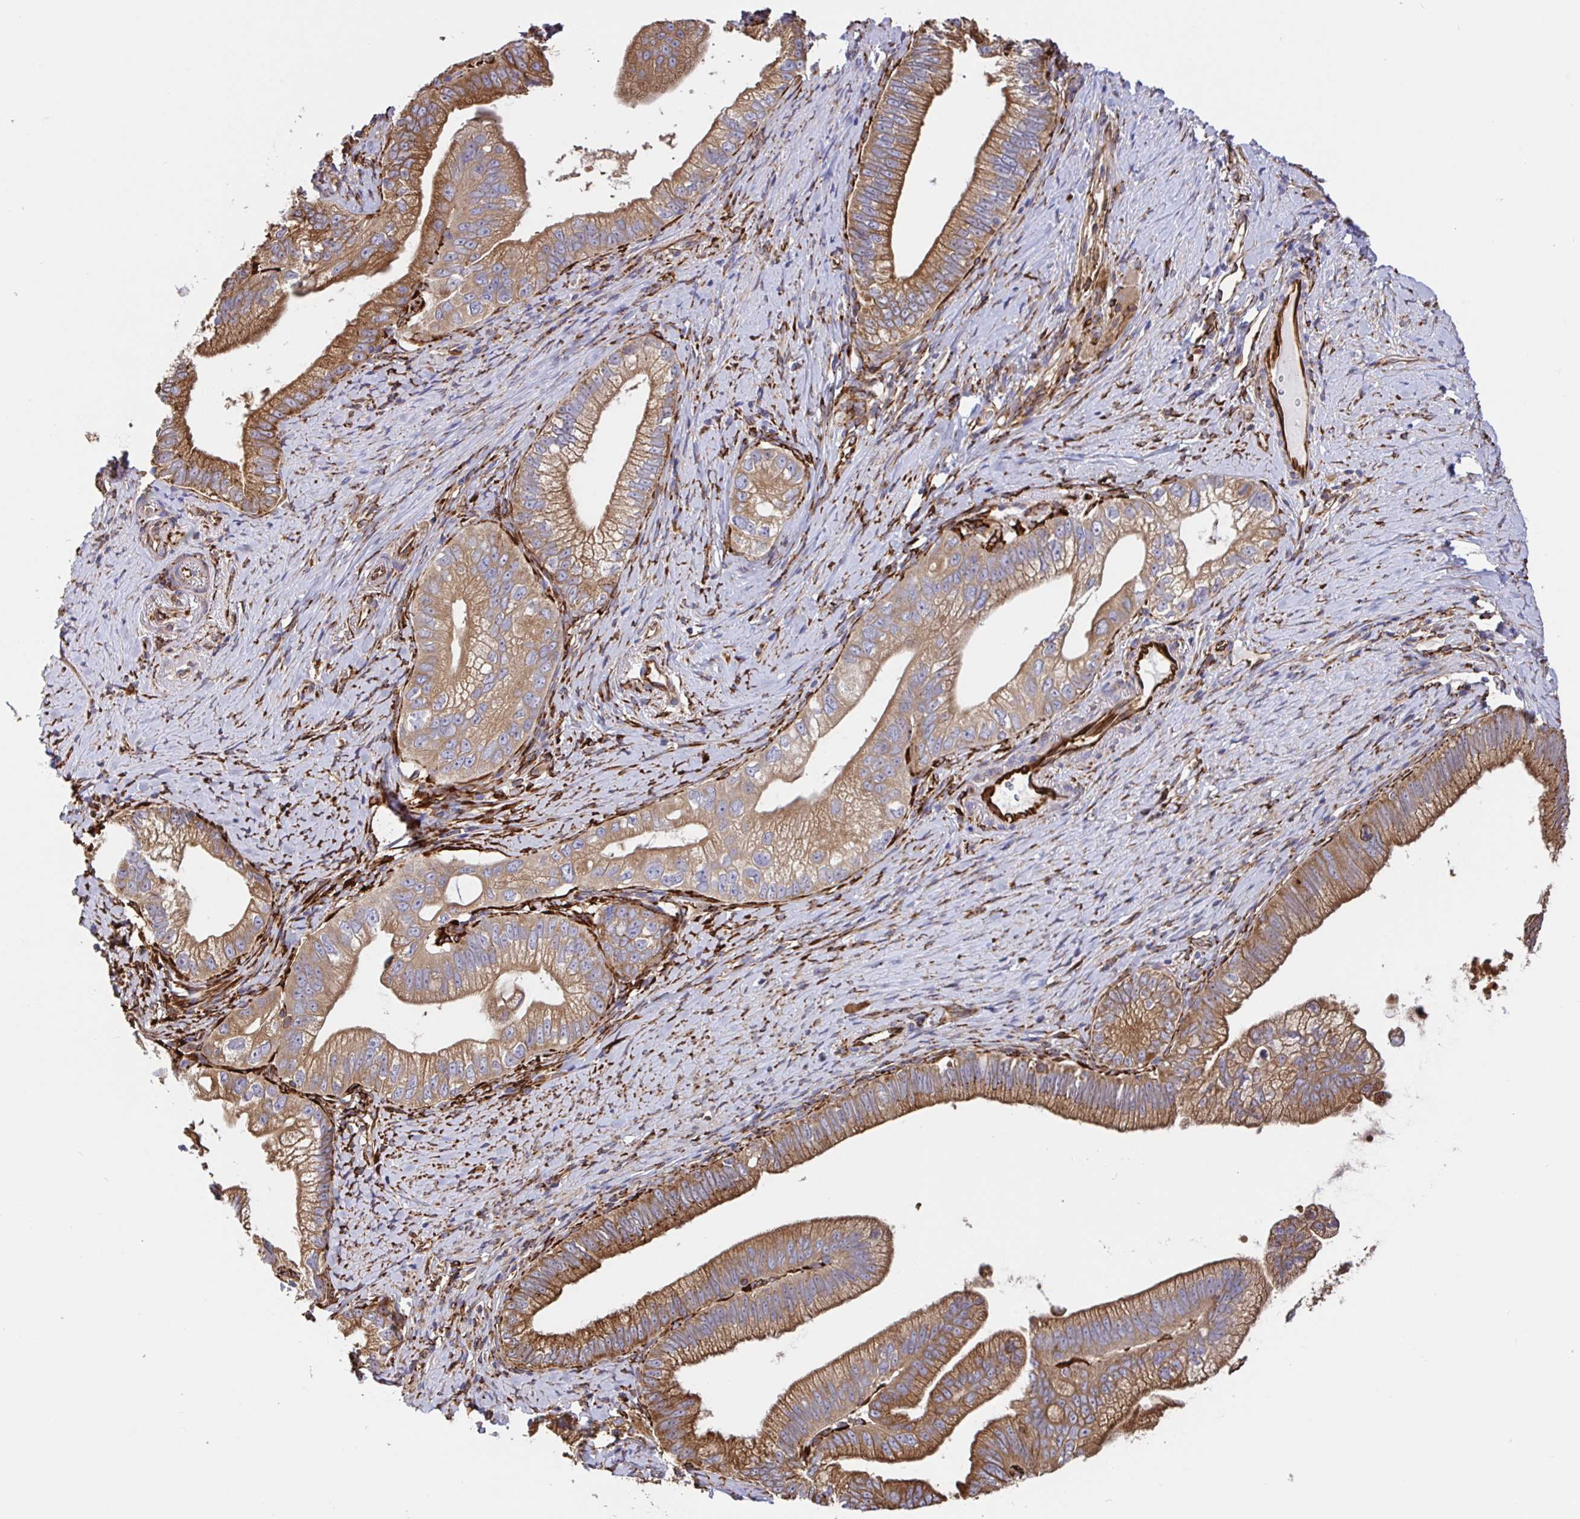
{"staining": {"intensity": "moderate", "quantity": ">75%", "location": "cytoplasmic/membranous"}, "tissue": "pancreatic cancer", "cell_type": "Tumor cells", "image_type": "cancer", "snomed": [{"axis": "morphology", "description": "Adenocarcinoma, NOS"}, {"axis": "topography", "description": "Pancreas"}], "caption": "Pancreatic cancer stained with a protein marker shows moderate staining in tumor cells.", "gene": "MAOA", "patient": {"sex": "male", "age": 70}}